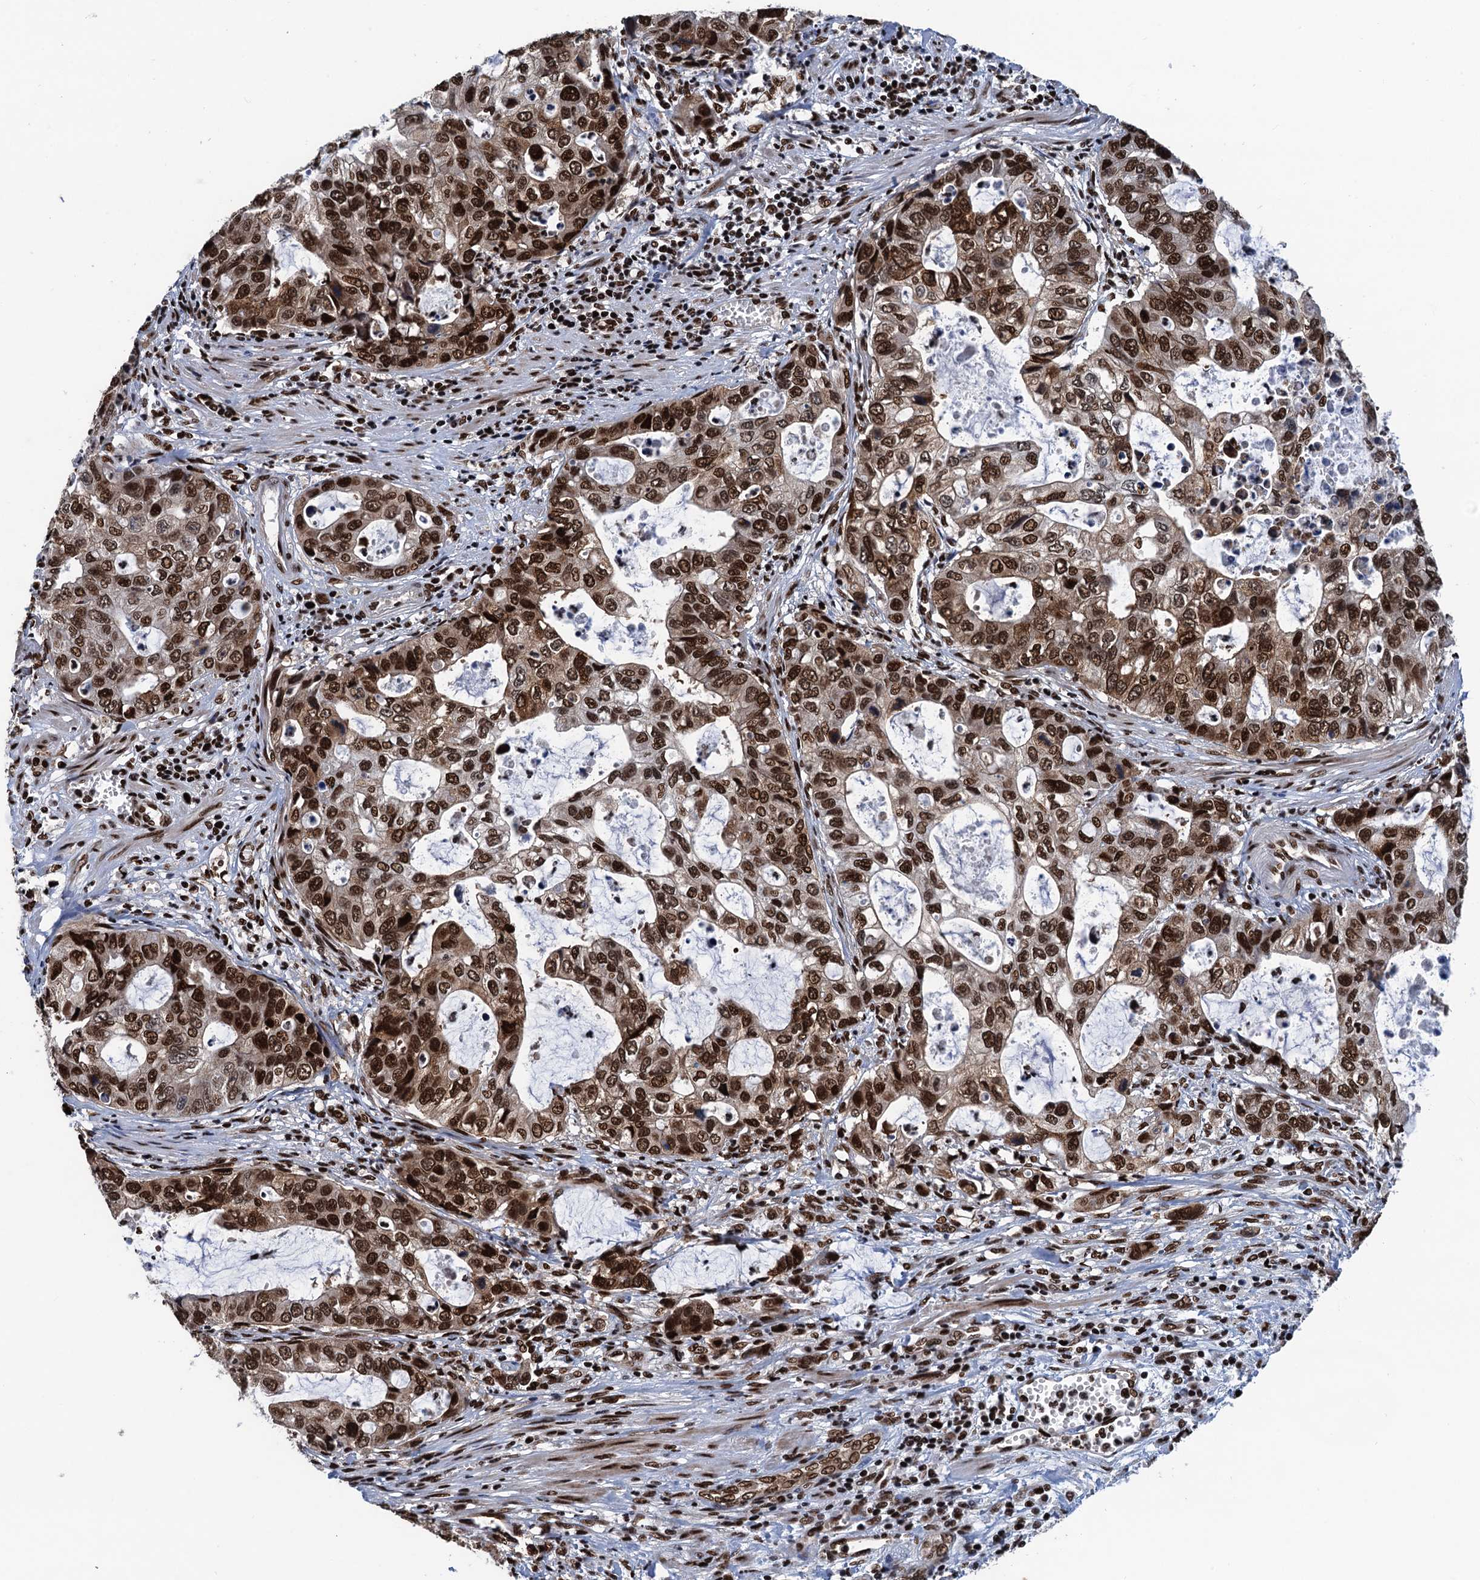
{"staining": {"intensity": "strong", "quantity": ">75%", "location": "nuclear"}, "tissue": "stomach cancer", "cell_type": "Tumor cells", "image_type": "cancer", "snomed": [{"axis": "morphology", "description": "Adenocarcinoma, NOS"}, {"axis": "topography", "description": "Stomach, upper"}], "caption": "Stomach cancer stained with immunohistochemistry exhibits strong nuclear staining in about >75% of tumor cells. (DAB = brown stain, brightfield microscopy at high magnification).", "gene": "PPP4R1", "patient": {"sex": "female", "age": 52}}